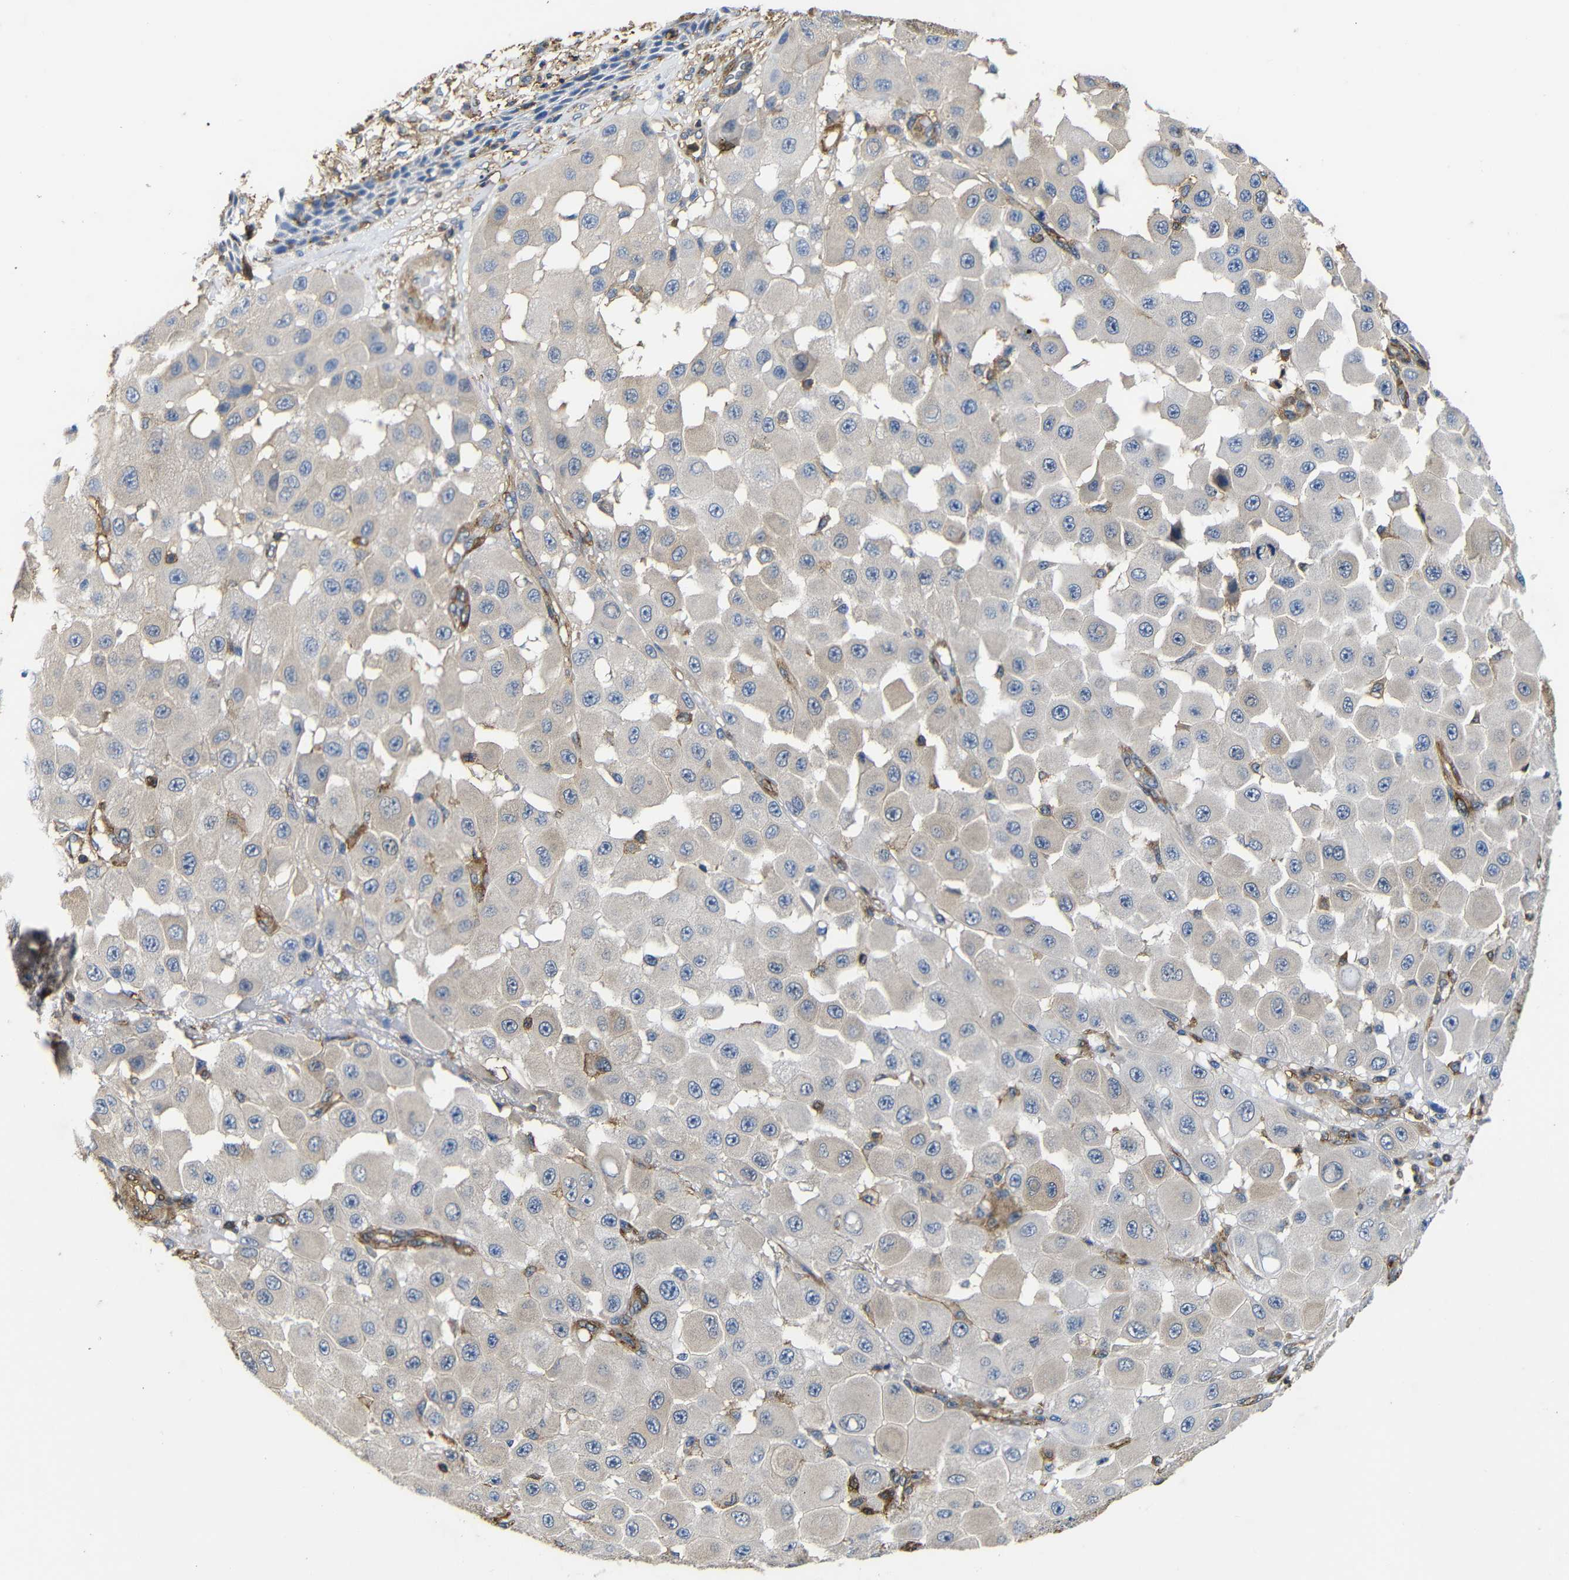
{"staining": {"intensity": "negative", "quantity": "none", "location": "none"}, "tissue": "melanoma", "cell_type": "Tumor cells", "image_type": "cancer", "snomed": [{"axis": "morphology", "description": "Malignant melanoma, NOS"}, {"axis": "topography", "description": "Skin"}], "caption": "Immunohistochemistry (IHC) of human malignant melanoma reveals no positivity in tumor cells.", "gene": "PI4KA", "patient": {"sex": "female", "age": 81}}